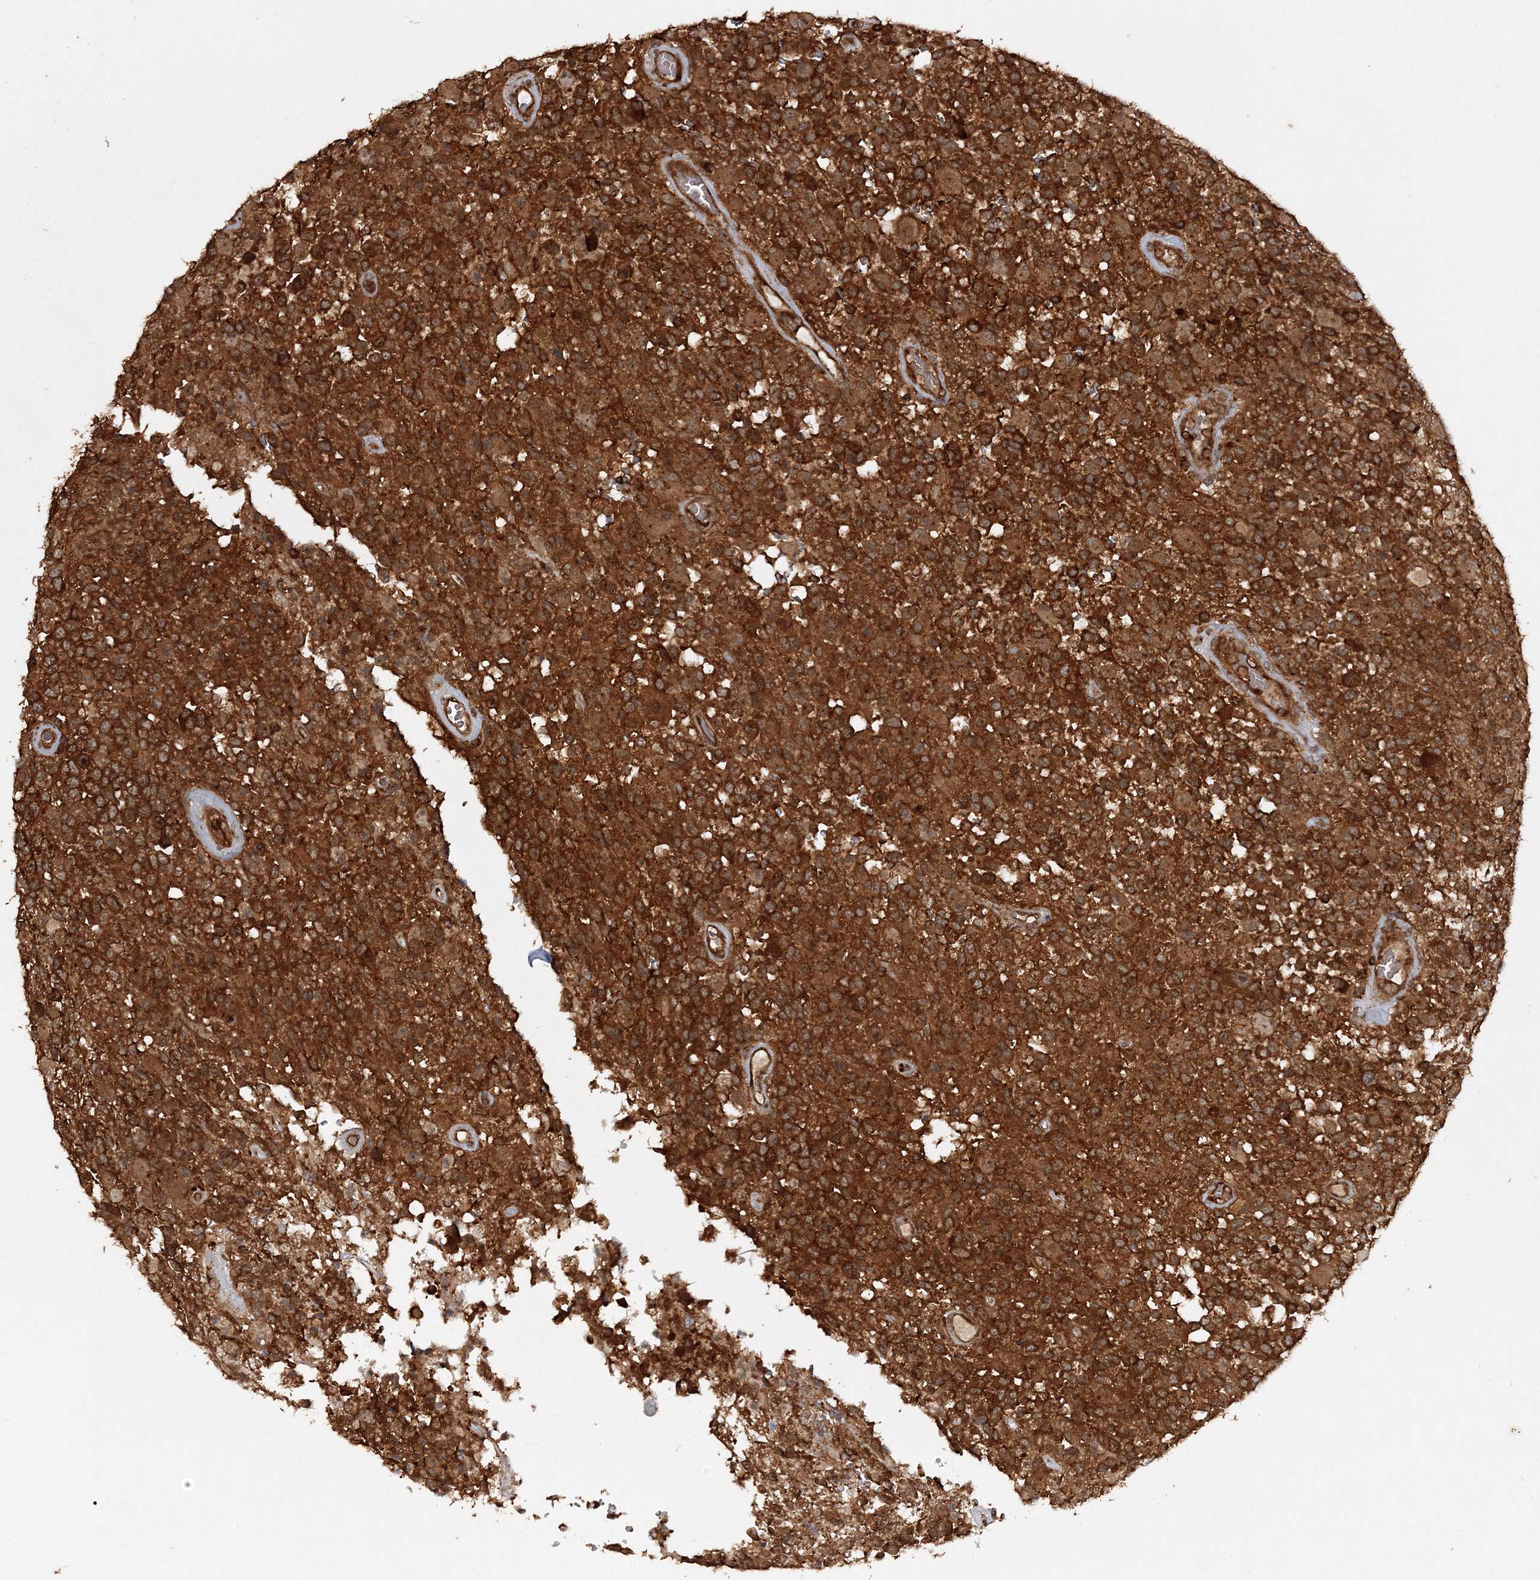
{"staining": {"intensity": "strong", "quantity": ">75%", "location": "cytoplasmic/membranous"}, "tissue": "glioma", "cell_type": "Tumor cells", "image_type": "cancer", "snomed": [{"axis": "morphology", "description": "Glioma, malignant, High grade"}, {"axis": "morphology", "description": "Glioblastoma, NOS"}, {"axis": "topography", "description": "Brain"}], "caption": "Immunohistochemical staining of malignant glioma (high-grade) reveals high levels of strong cytoplasmic/membranous protein staining in approximately >75% of tumor cells.", "gene": "WDR37", "patient": {"sex": "male", "age": 60}}